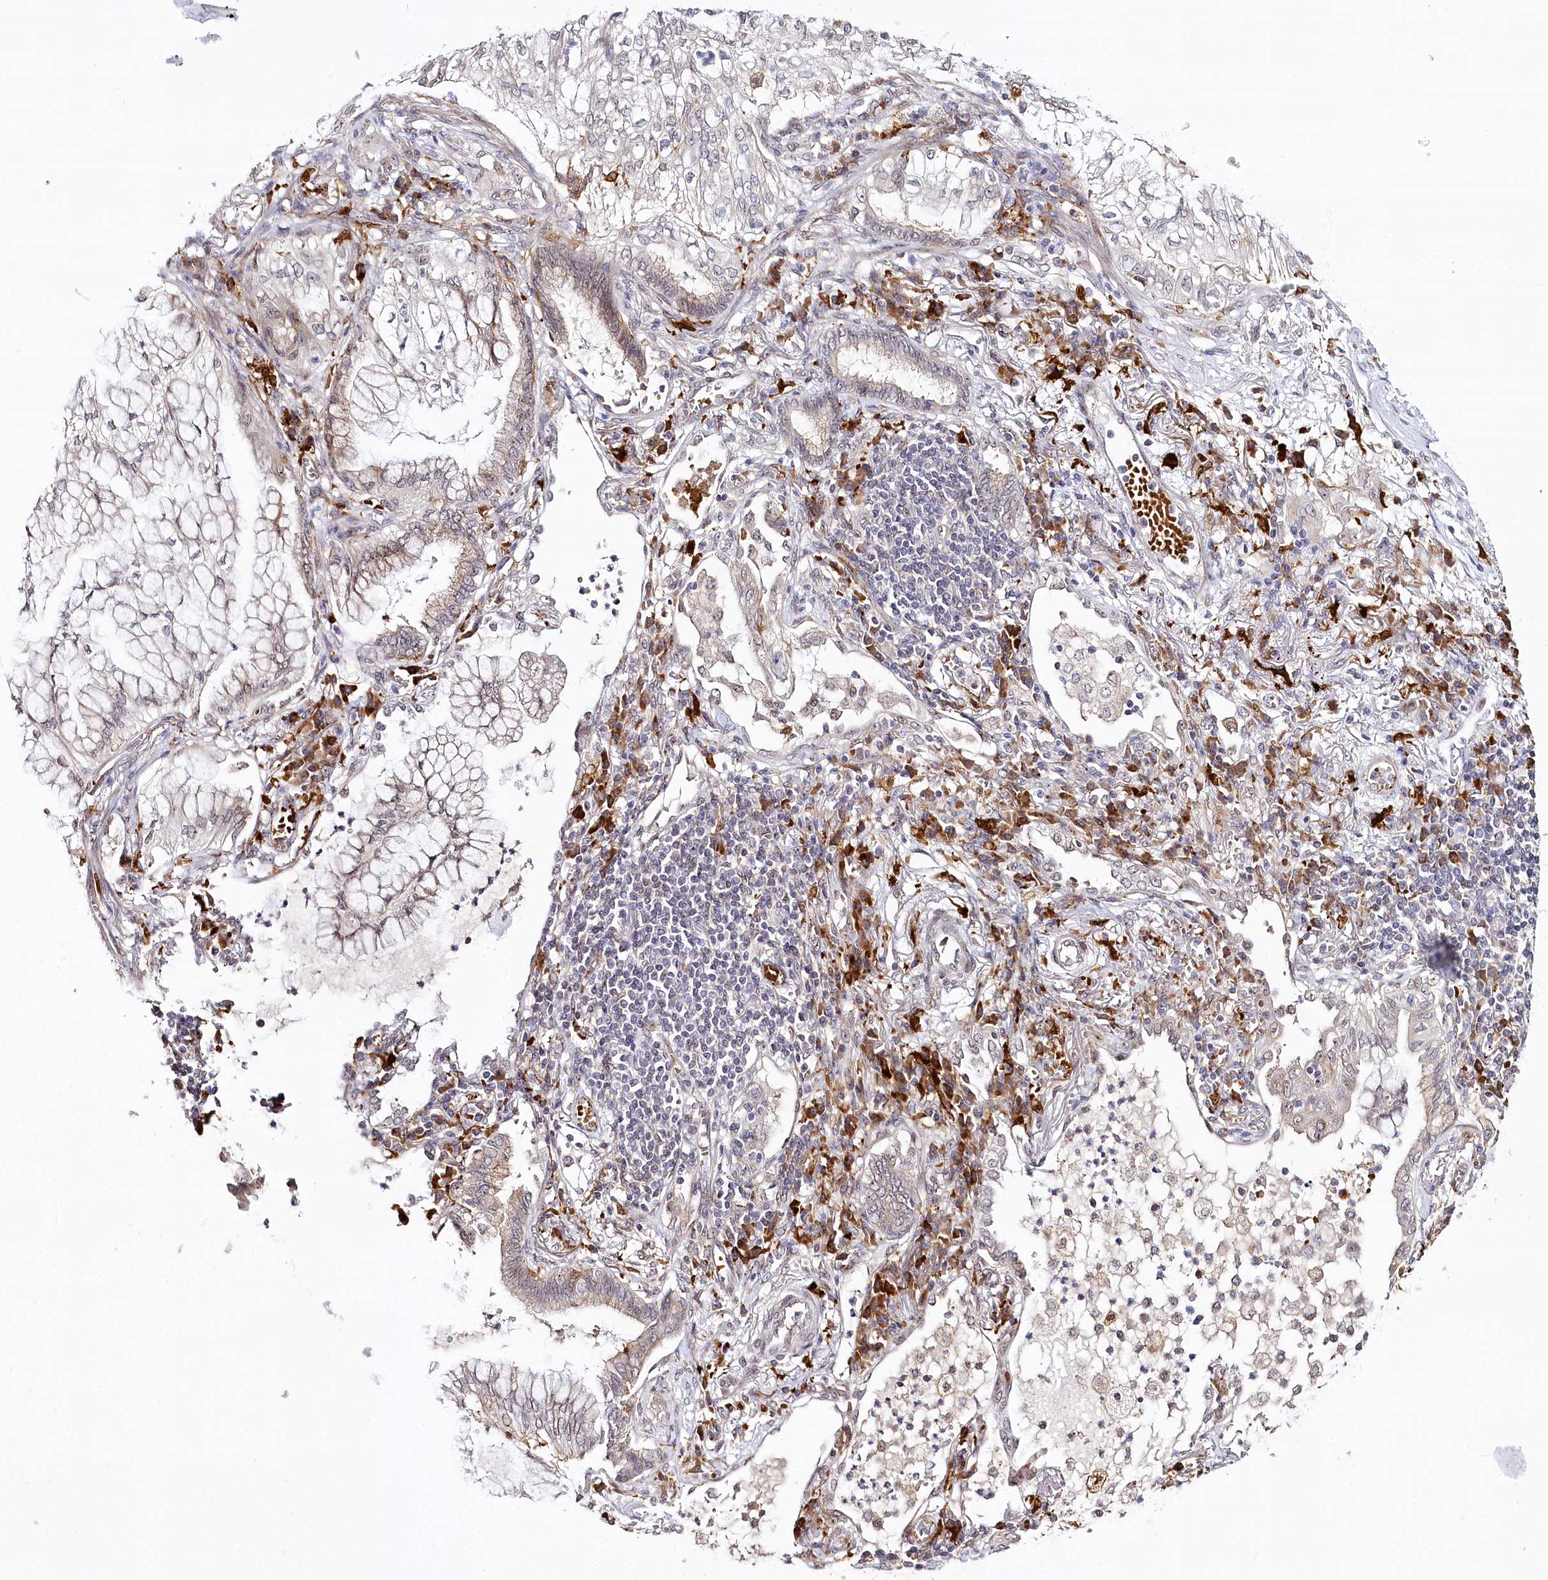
{"staining": {"intensity": "weak", "quantity": "<25%", "location": "cytoplasmic/membranous"}, "tissue": "lung cancer", "cell_type": "Tumor cells", "image_type": "cancer", "snomed": [{"axis": "morphology", "description": "Adenocarcinoma, NOS"}, {"axis": "topography", "description": "Lung"}], "caption": "A high-resolution photomicrograph shows immunohistochemistry staining of adenocarcinoma (lung), which reveals no significant expression in tumor cells.", "gene": "WDR36", "patient": {"sex": "female", "age": 70}}